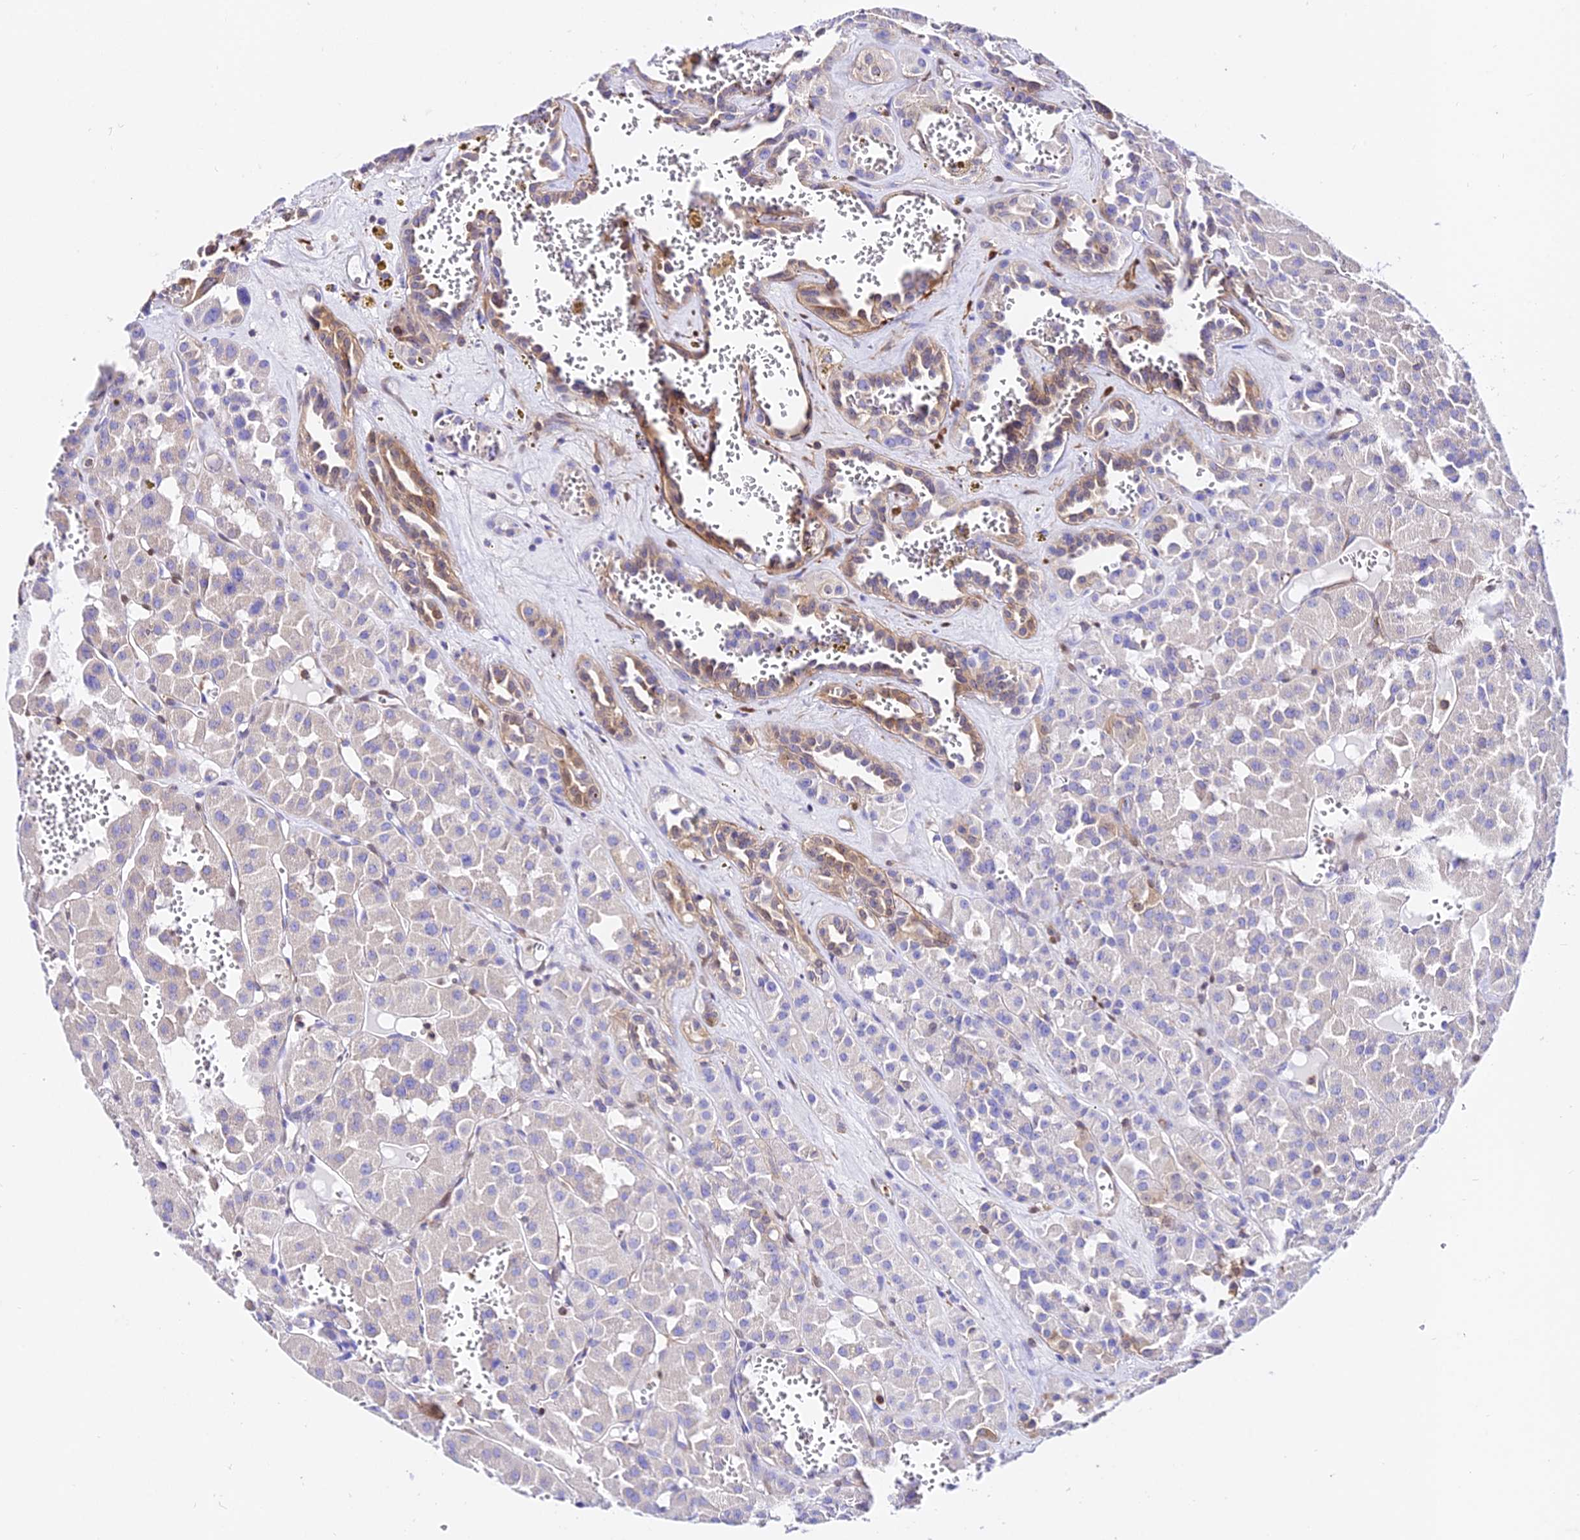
{"staining": {"intensity": "negative", "quantity": "none", "location": "none"}, "tissue": "renal cancer", "cell_type": "Tumor cells", "image_type": "cancer", "snomed": [{"axis": "morphology", "description": "Carcinoma, NOS"}, {"axis": "topography", "description": "Kidney"}], "caption": "Immunohistochemistry of human carcinoma (renal) shows no staining in tumor cells.", "gene": "CSRP1", "patient": {"sex": "female", "age": 75}}